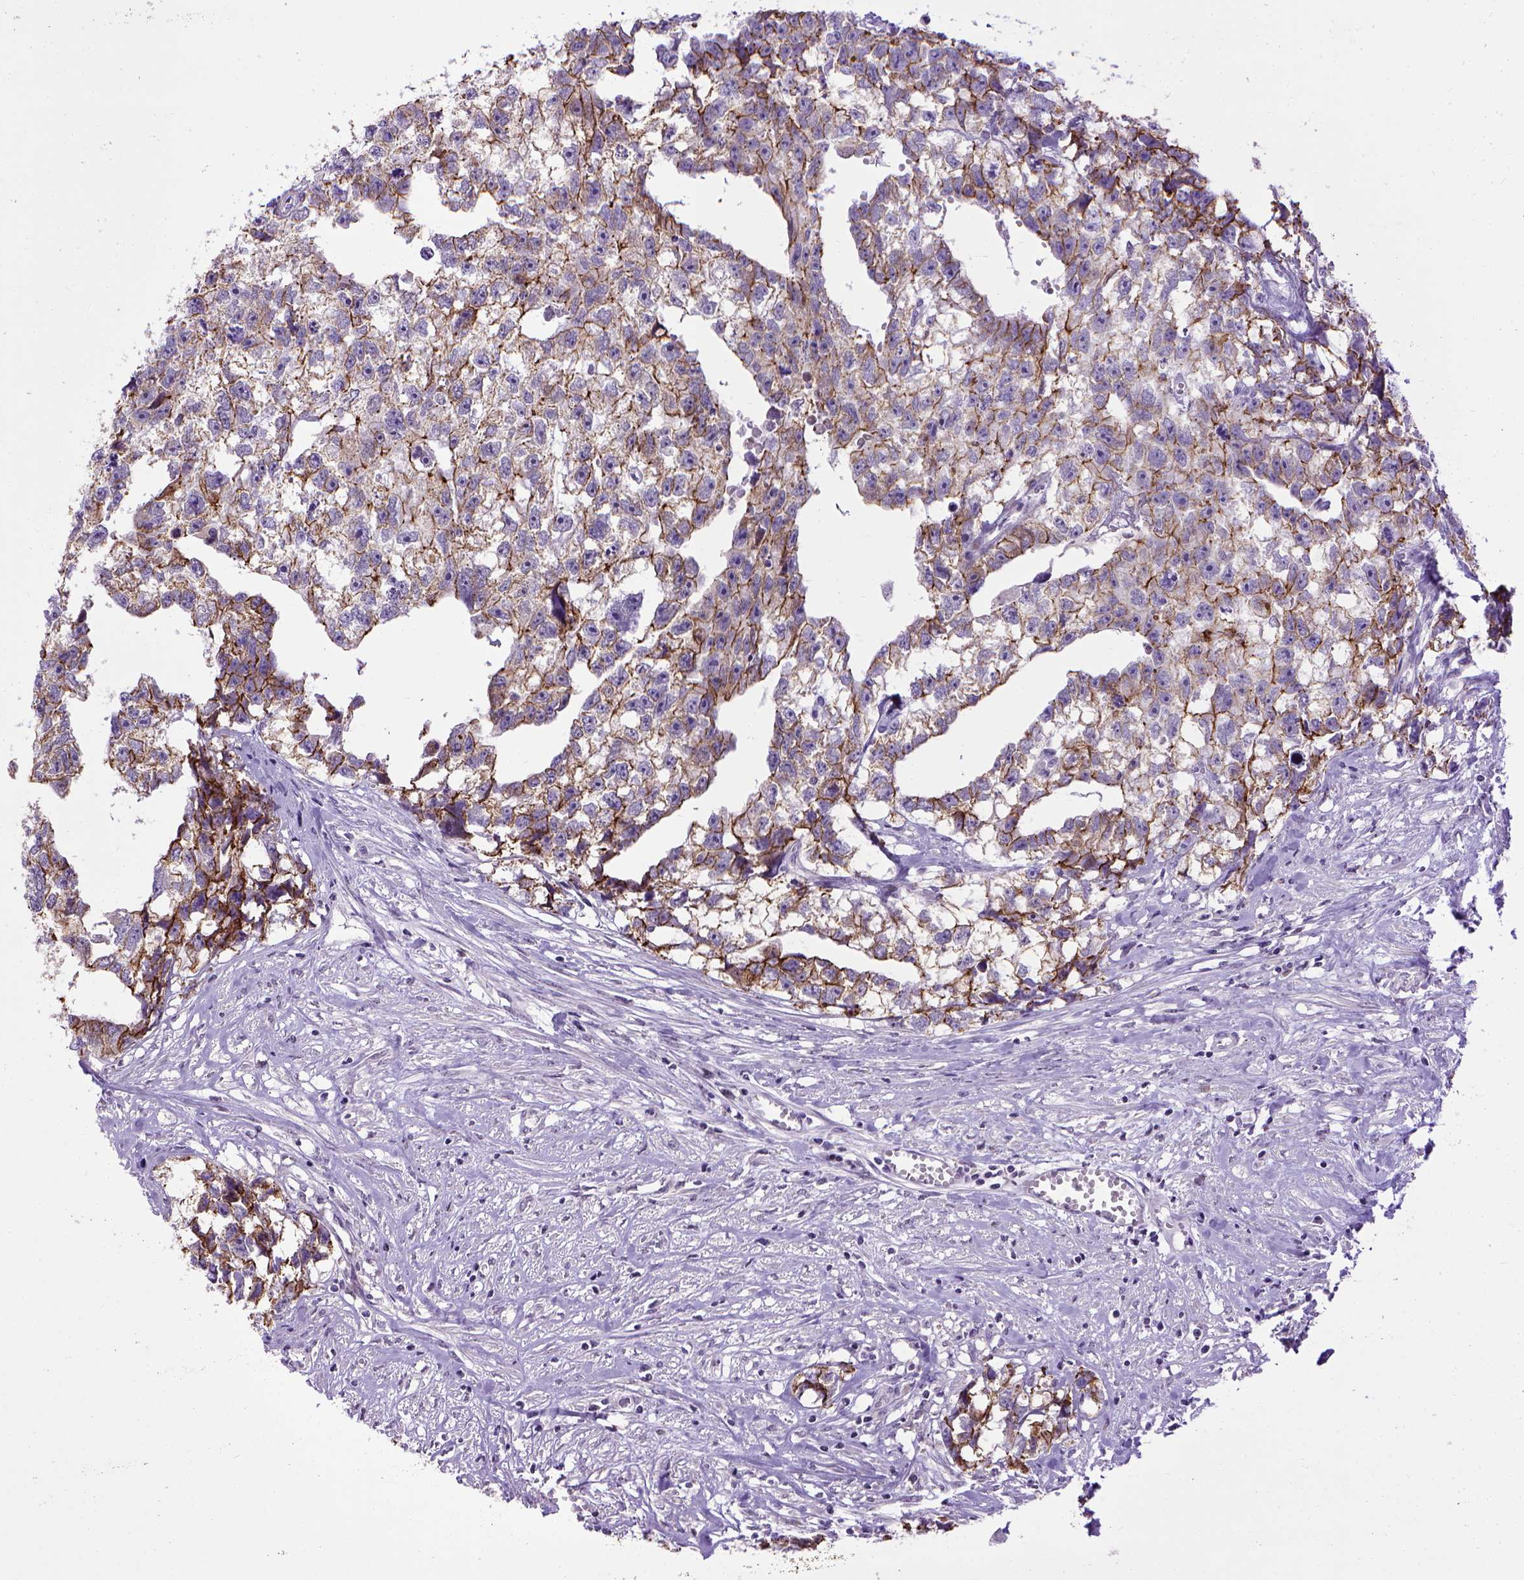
{"staining": {"intensity": "strong", "quantity": ">75%", "location": "cytoplasmic/membranous"}, "tissue": "testis cancer", "cell_type": "Tumor cells", "image_type": "cancer", "snomed": [{"axis": "morphology", "description": "Carcinoma, Embryonal, NOS"}, {"axis": "morphology", "description": "Teratoma, malignant, NOS"}, {"axis": "topography", "description": "Testis"}], "caption": "This is a histology image of immunohistochemistry (IHC) staining of testis cancer (embryonal carcinoma), which shows strong expression in the cytoplasmic/membranous of tumor cells.", "gene": "CDH1", "patient": {"sex": "male", "age": 44}}